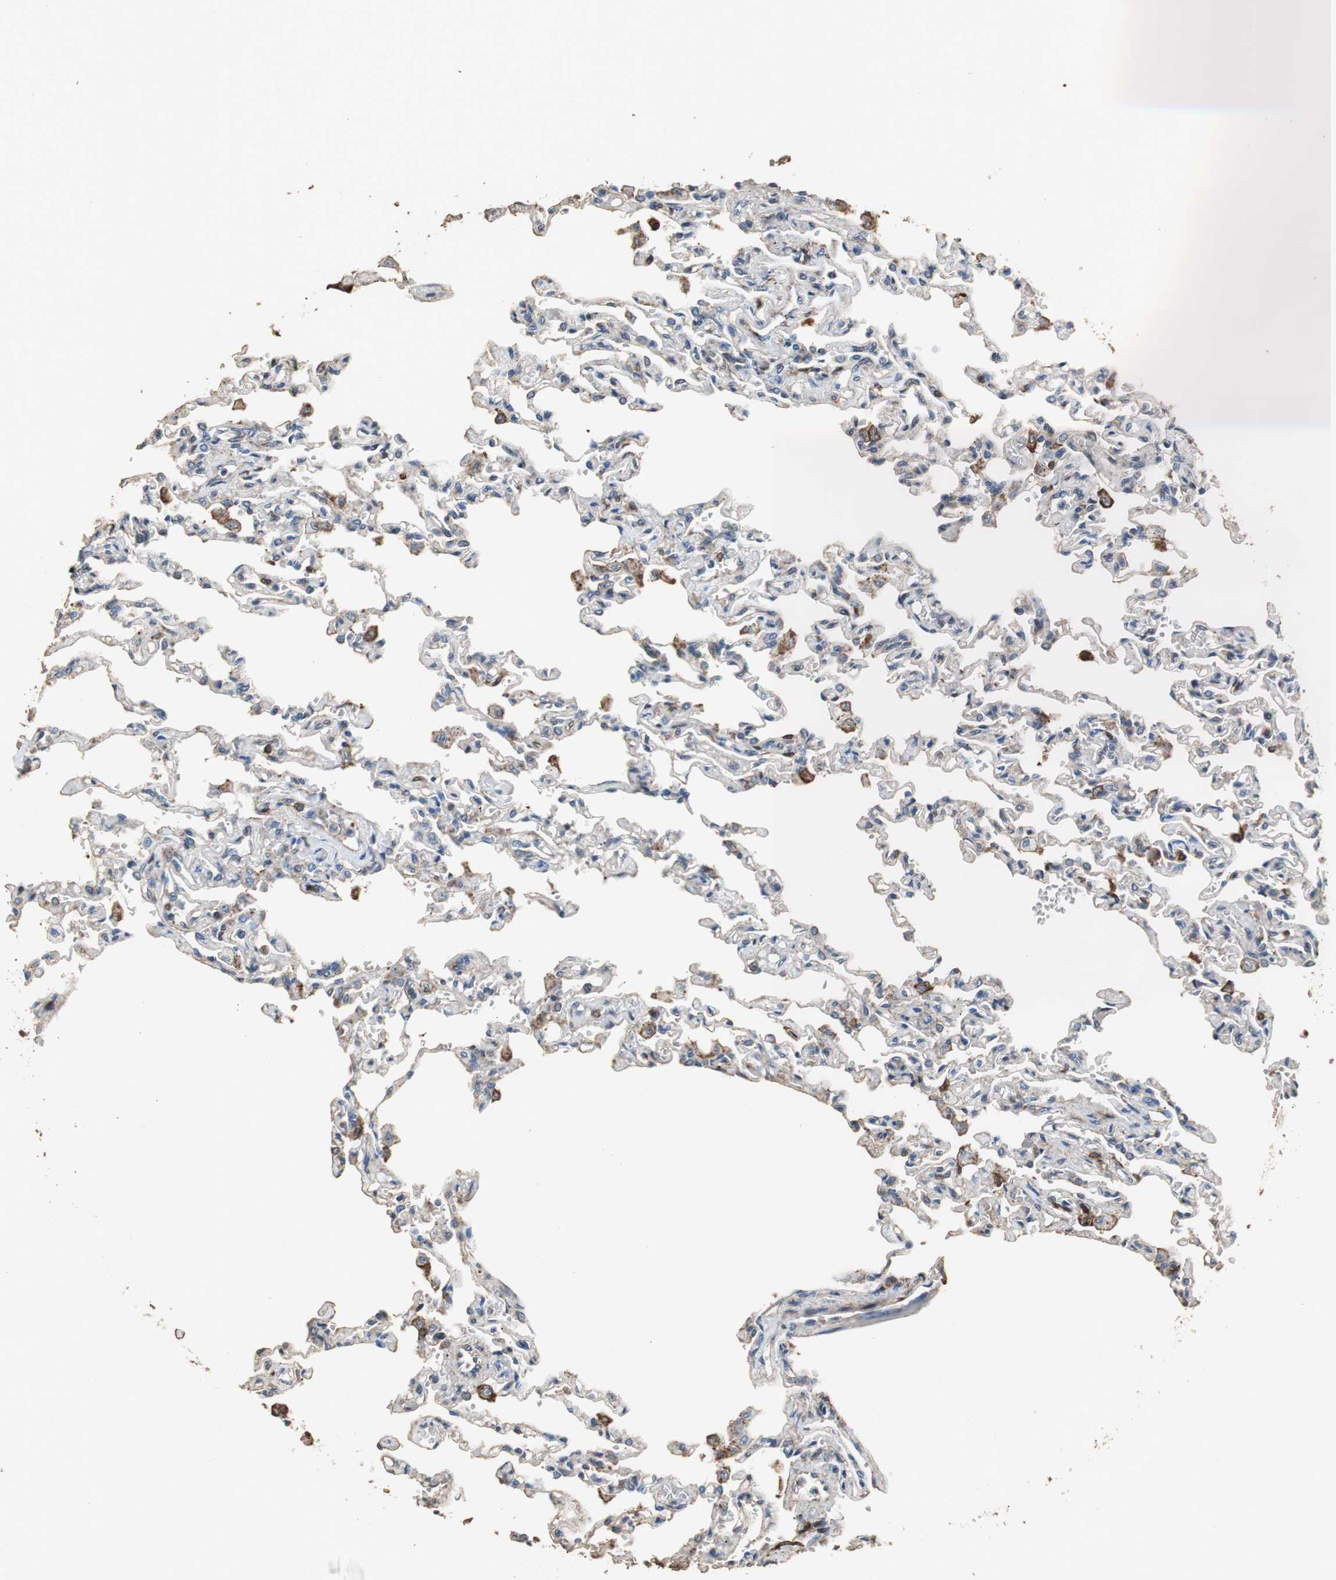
{"staining": {"intensity": "negative", "quantity": "none", "location": "none"}, "tissue": "lung", "cell_type": "Alveolar cells", "image_type": "normal", "snomed": [{"axis": "morphology", "description": "Normal tissue, NOS"}, {"axis": "topography", "description": "Lung"}], "caption": "This is a histopathology image of immunohistochemistry (IHC) staining of unremarkable lung, which shows no expression in alveolar cells. (Brightfield microscopy of DAB (3,3'-diaminobenzidine) immunohistochemistry (IHC) at high magnification).", "gene": "PRKRA", "patient": {"sex": "male", "age": 21}}